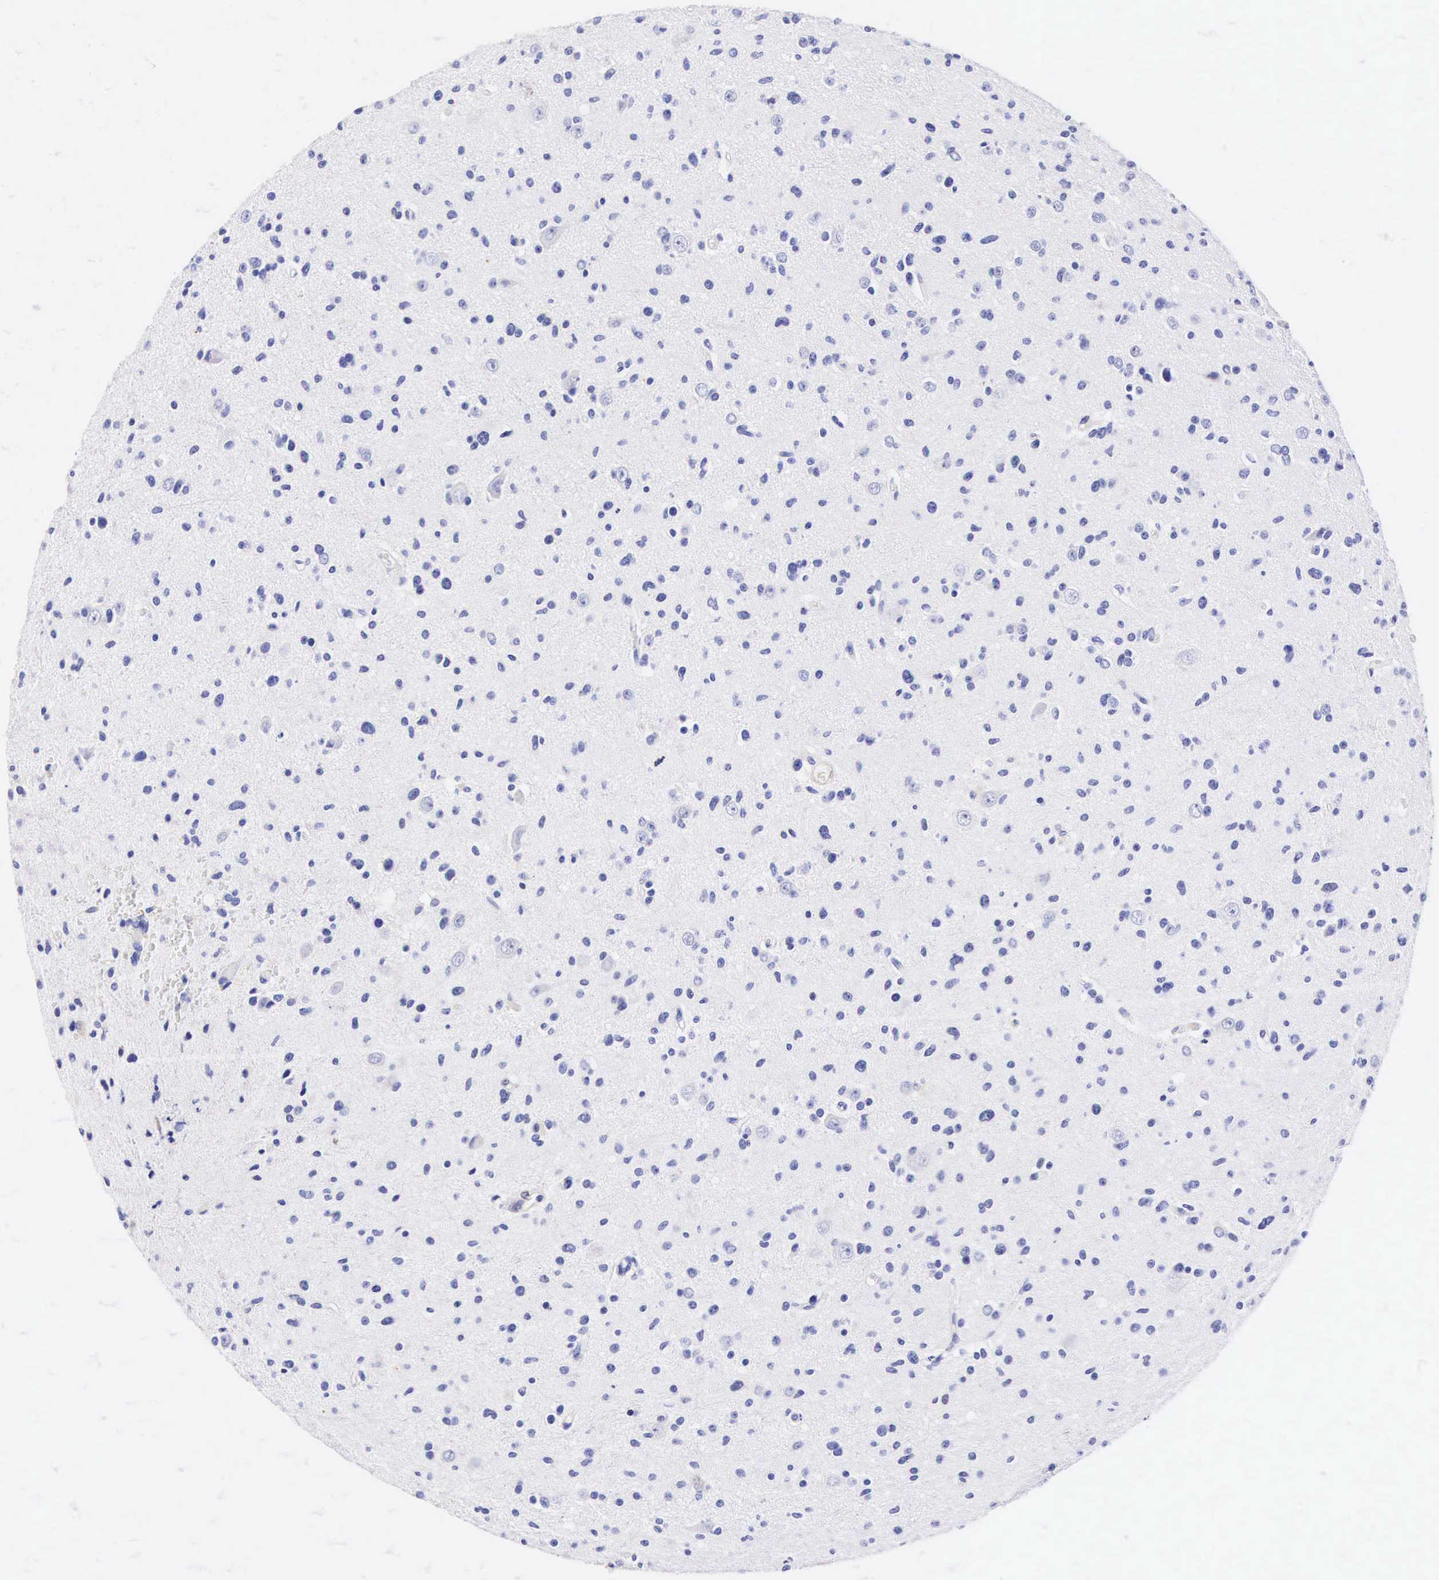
{"staining": {"intensity": "negative", "quantity": "none", "location": "none"}, "tissue": "glioma", "cell_type": "Tumor cells", "image_type": "cancer", "snomed": [{"axis": "morphology", "description": "Glioma, malignant, Low grade"}, {"axis": "topography", "description": "Brain"}], "caption": "Immunohistochemical staining of human glioma exhibits no significant staining in tumor cells.", "gene": "CNN1", "patient": {"sex": "female", "age": 46}}